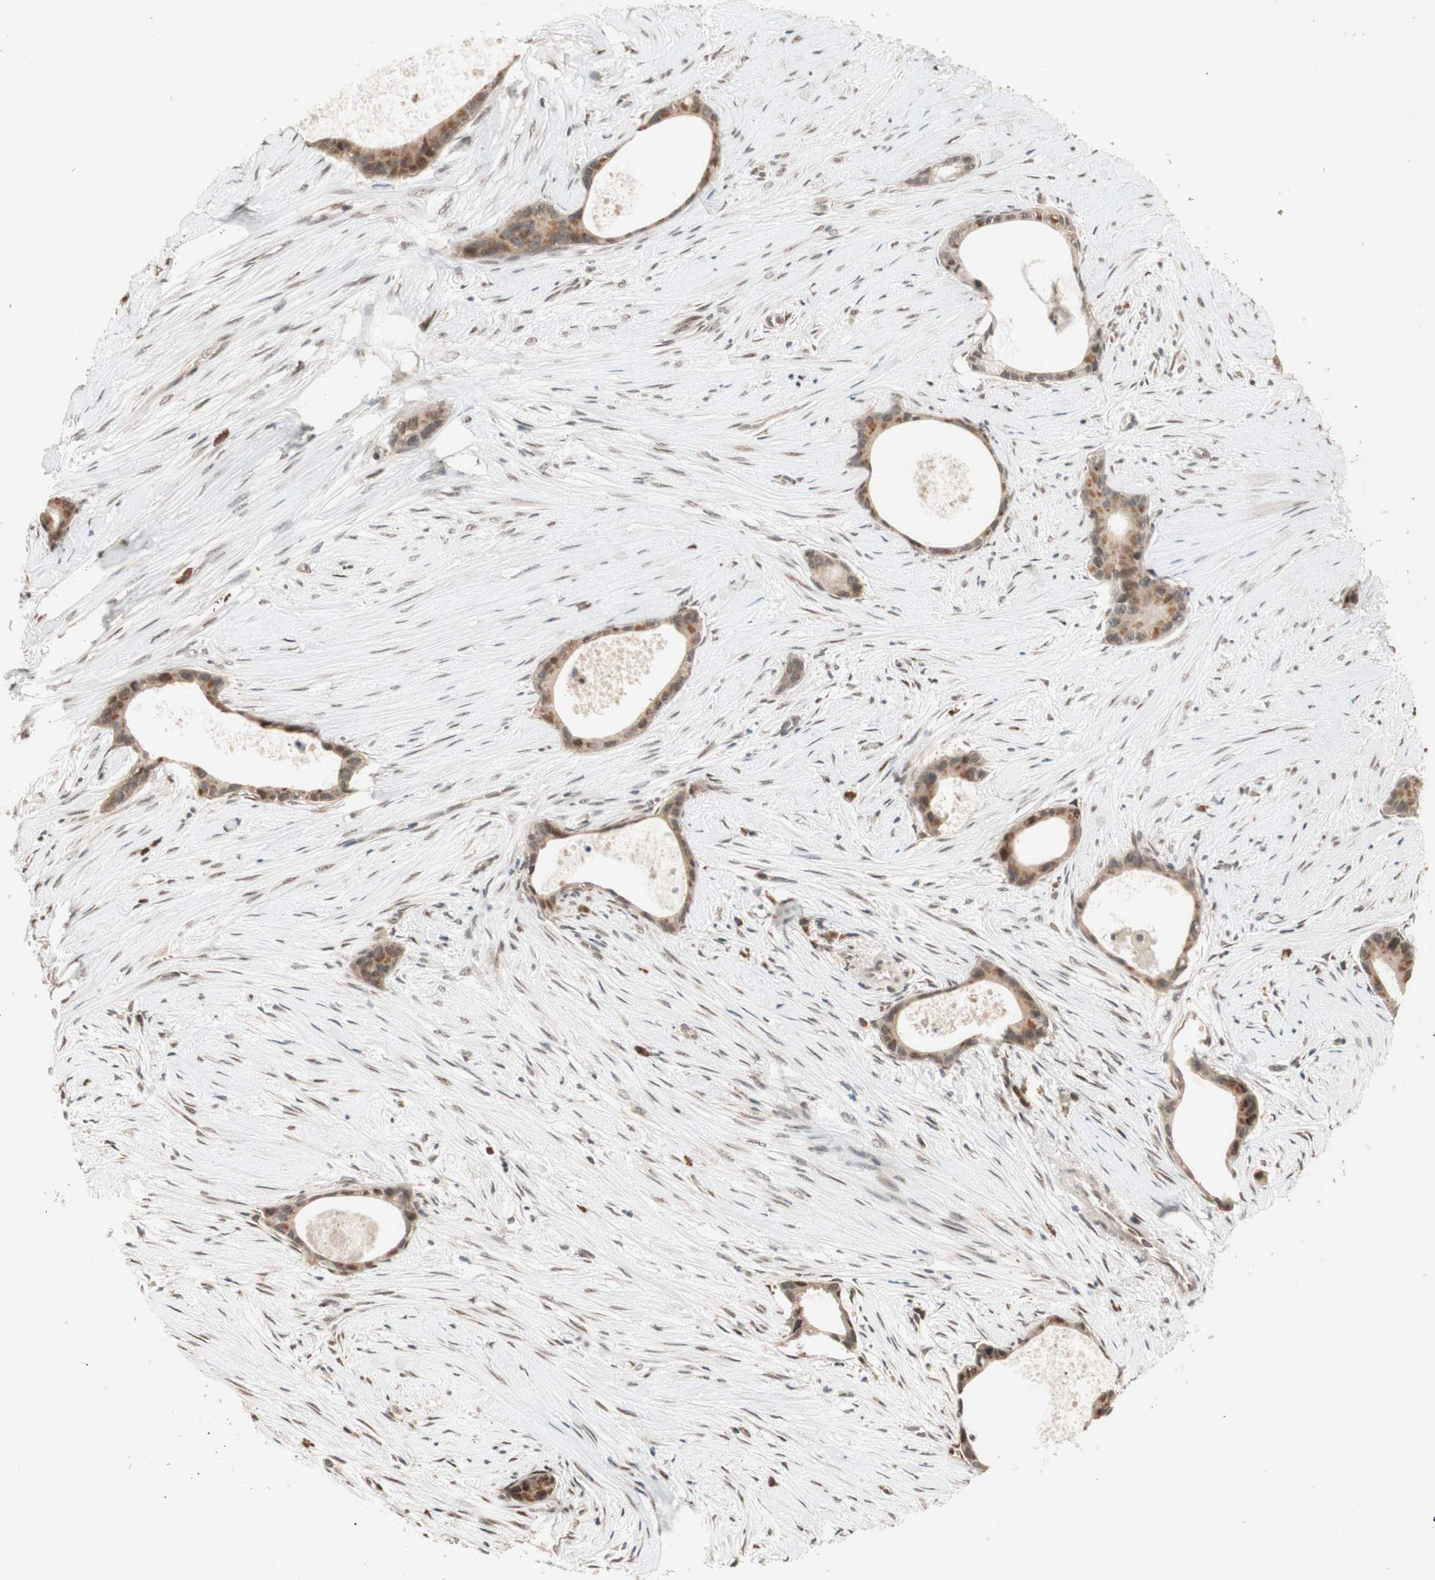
{"staining": {"intensity": "moderate", "quantity": ">75%", "location": "cytoplasmic/membranous"}, "tissue": "liver cancer", "cell_type": "Tumor cells", "image_type": "cancer", "snomed": [{"axis": "morphology", "description": "Cholangiocarcinoma"}, {"axis": "topography", "description": "Liver"}], "caption": "Liver cancer stained with immunohistochemistry shows moderate cytoplasmic/membranous expression in approximately >75% of tumor cells.", "gene": "CCNC", "patient": {"sex": "female", "age": 55}}